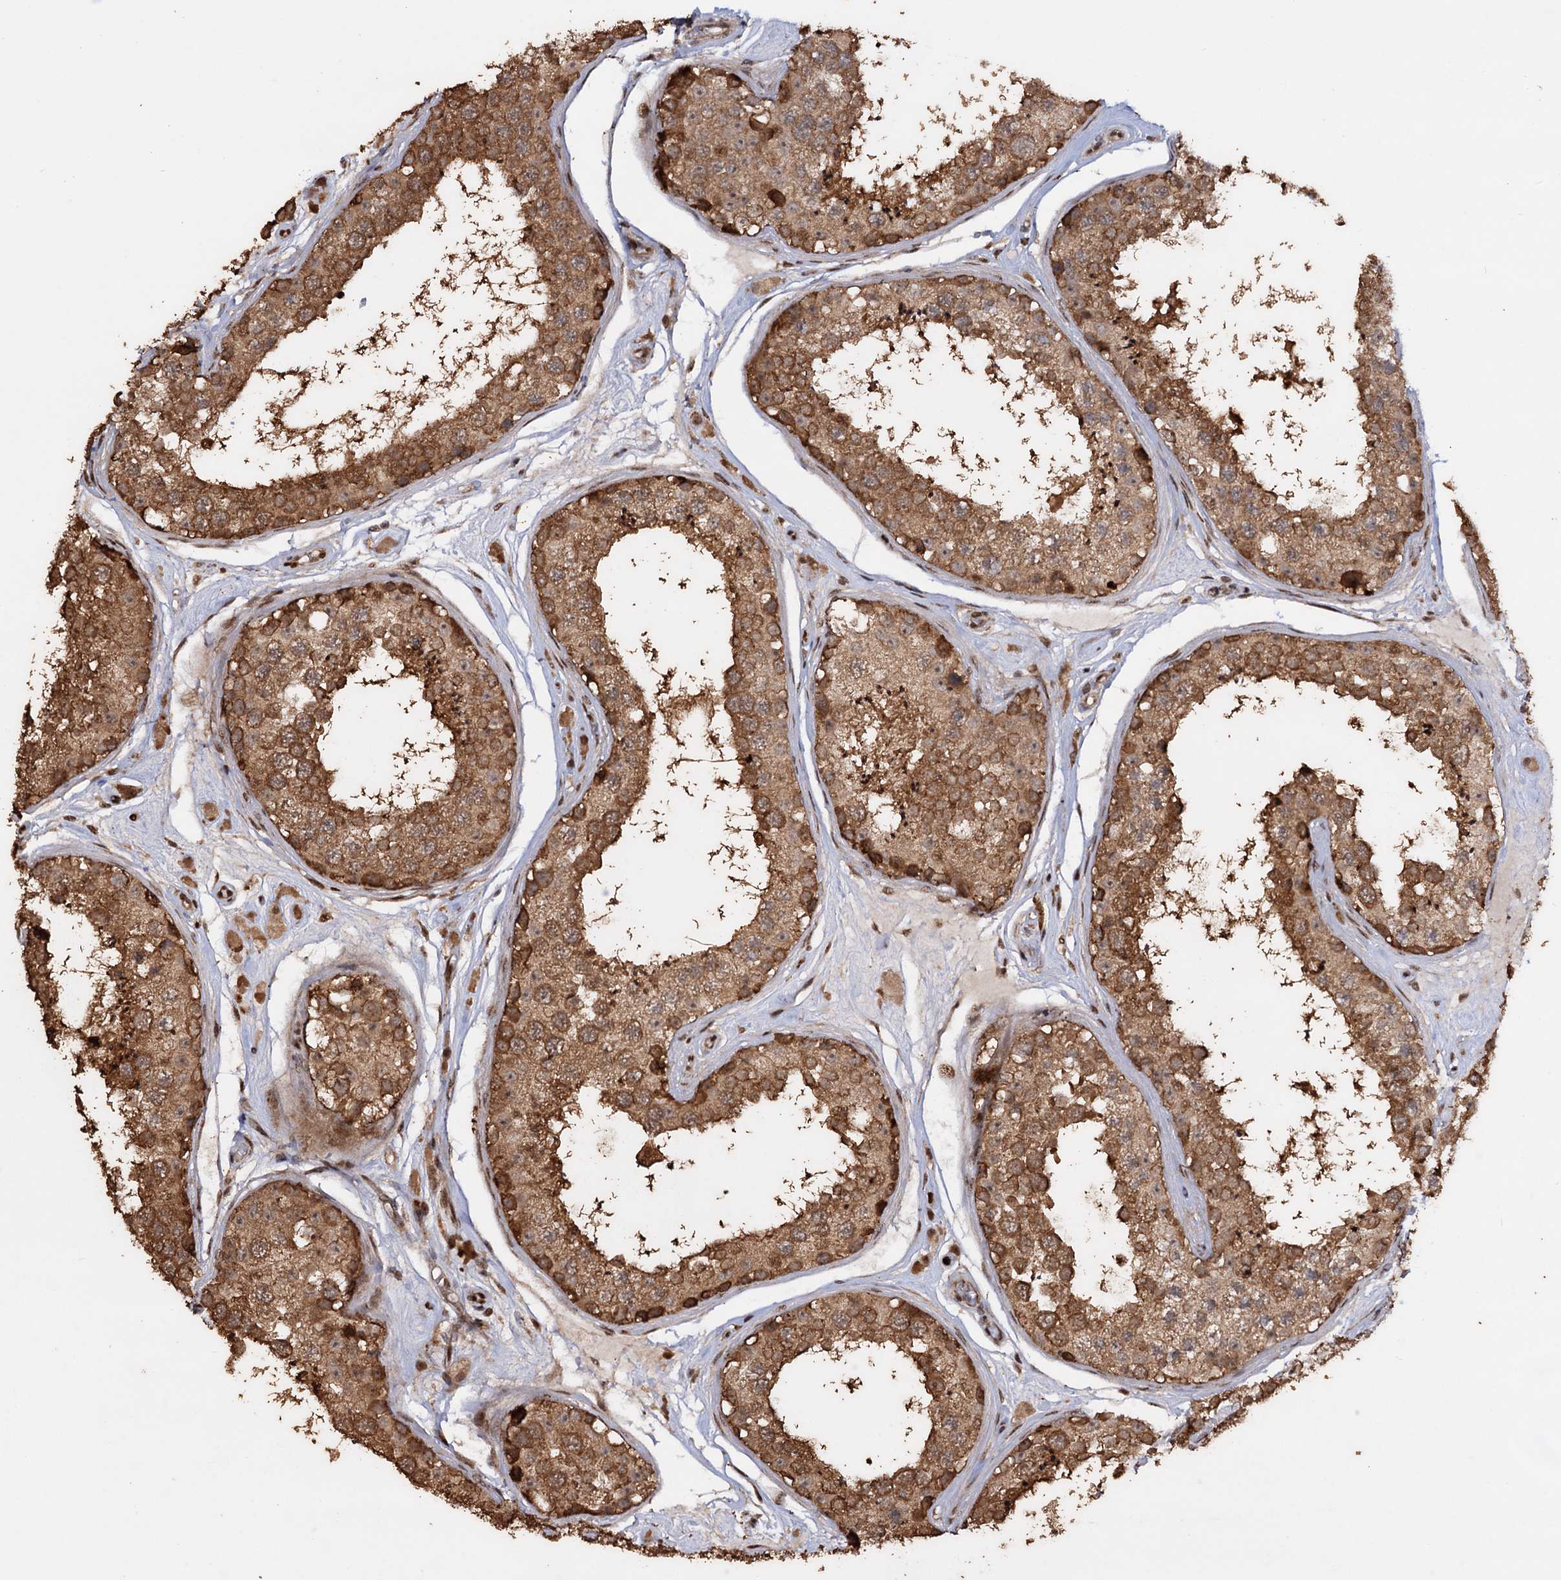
{"staining": {"intensity": "moderate", "quantity": ">75%", "location": "cytoplasmic/membranous,nuclear"}, "tissue": "testis", "cell_type": "Cells in seminiferous ducts", "image_type": "normal", "snomed": [{"axis": "morphology", "description": "Normal tissue, NOS"}, {"axis": "topography", "description": "Testis"}], "caption": "A photomicrograph showing moderate cytoplasmic/membranous,nuclear positivity in about >75% of cells in seminiferous ducts in unremarkable testis, as visualized by brown immunohistochemical staining.", "gene": "PIGB", "patient": {"sex": "male", "age": 25}}